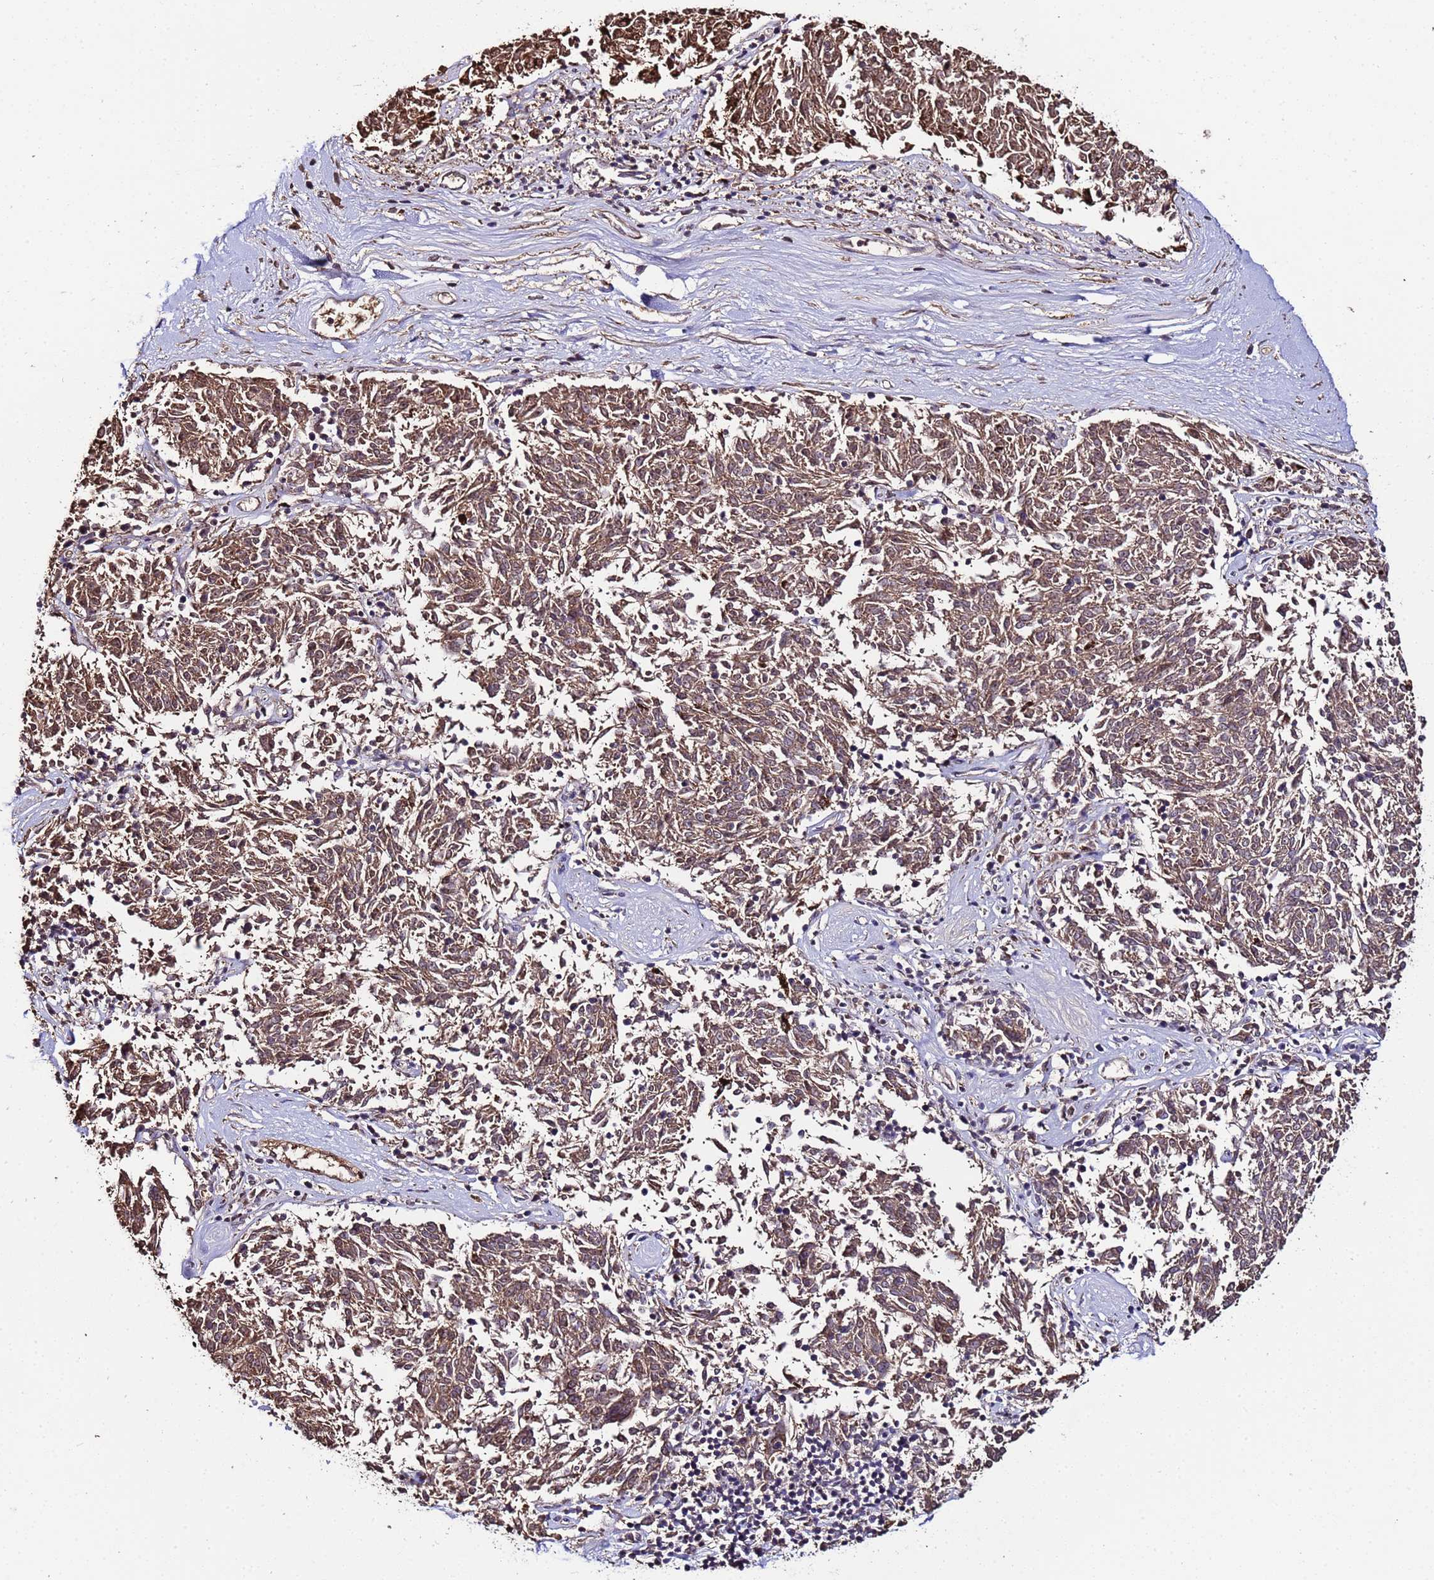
{"staining": {"intensity": "moderate", "quantity": ">75%", "location": "cytoplasmic/membranous"}, "tissue": "melanoma", "cell_type": "Tumor cells", "image_type": "cancer", "snomed": [{"axis": "morphology", "description": "Malignant melanoma, NOS"}, {"axis": "topography", "description": "Skin"}], "caption": "Protein staining exhibits moderate cytoplasmic/membranous staining in approximately >75% of tumor cells in melanoma. Nuclei are stained in blue.", "gene": "WNK4", "patient": {"sex": "female", "age": 72}}